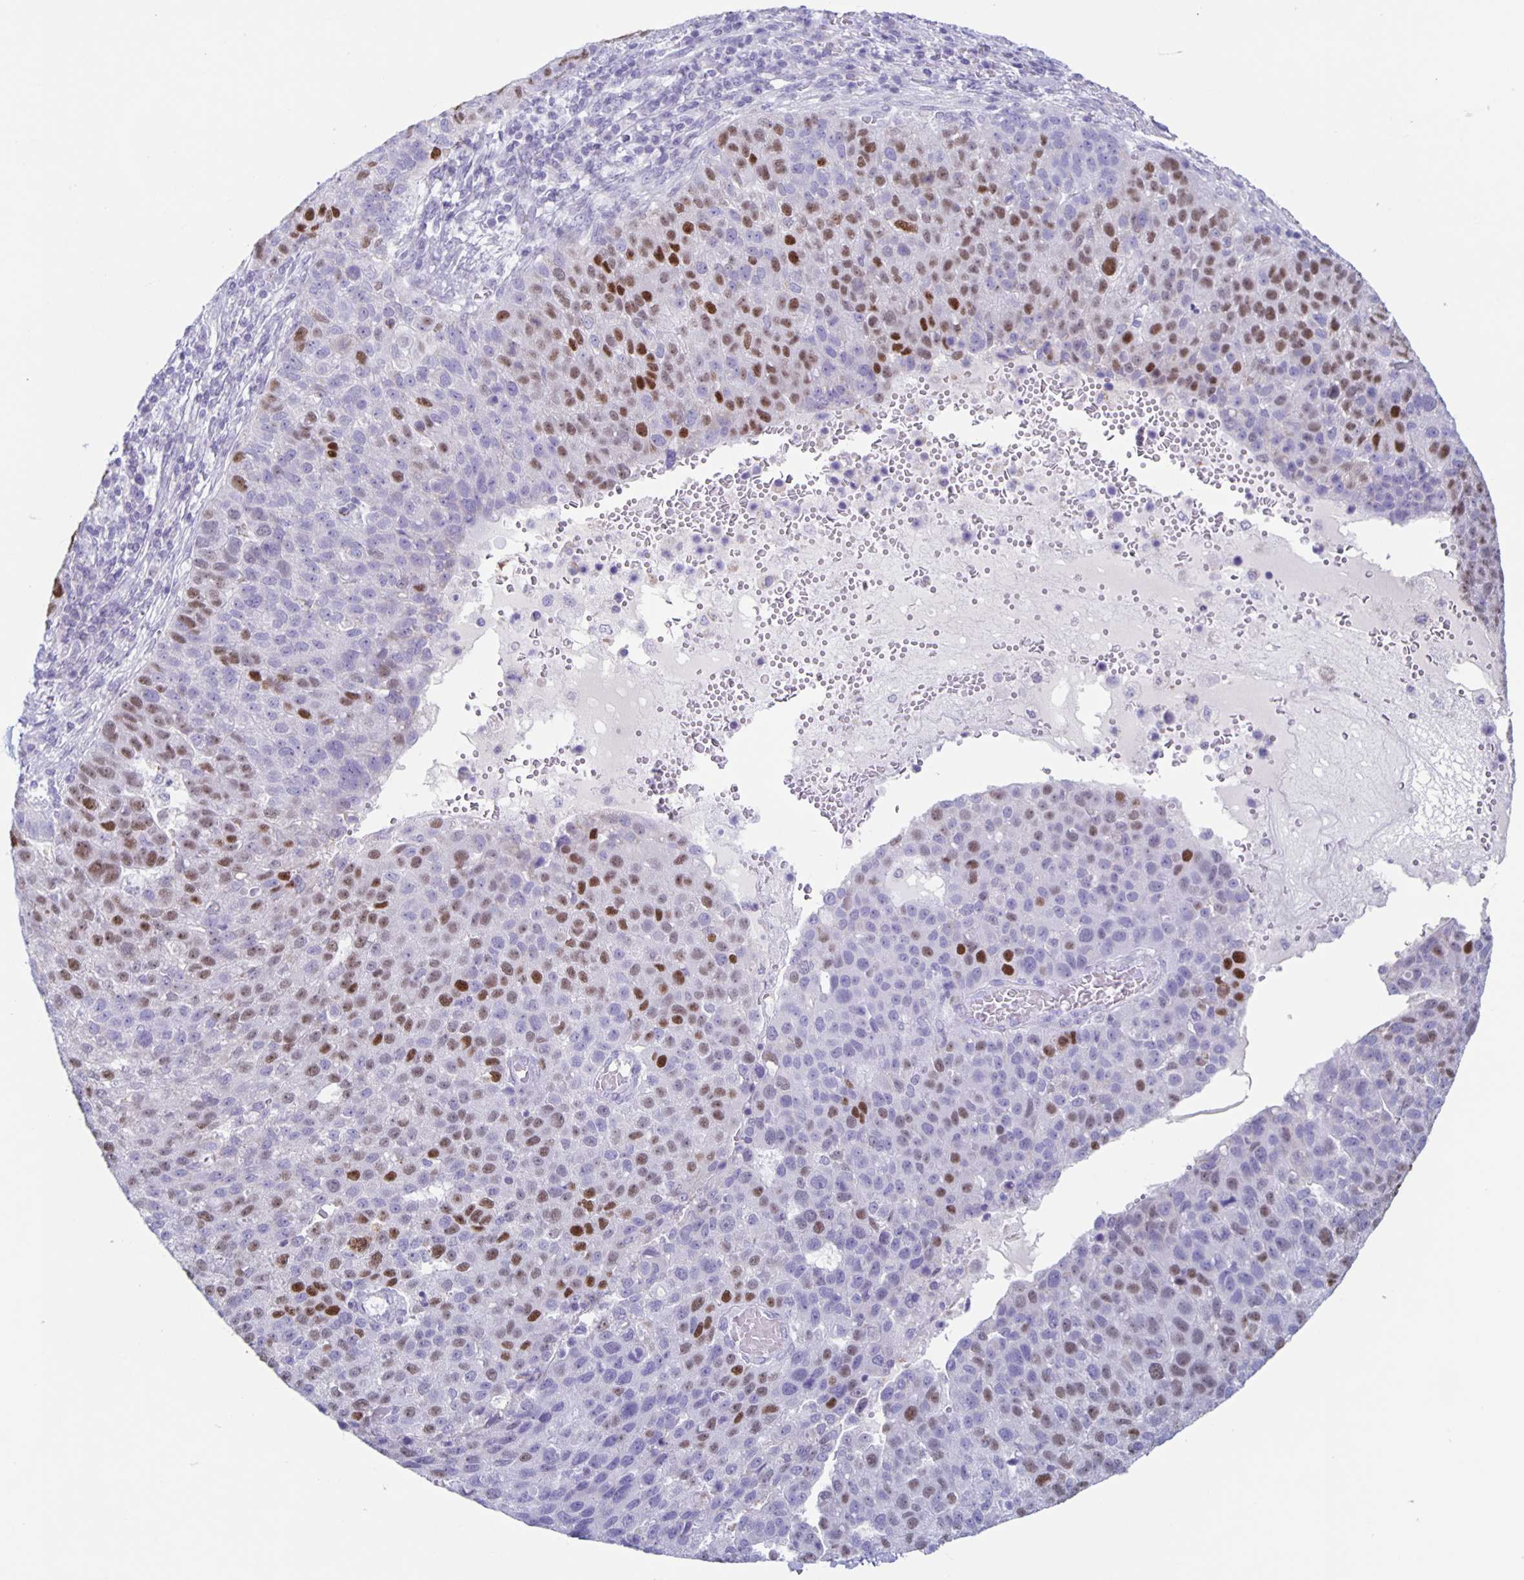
{"staining": {"intensity": "moderate", "quantity": "25%-75%", "location": "nuclear"}, "tissue": "pancreatic cancer", "cell_type": "Tumor cells", "image_type": "cancer", "snomed": [{"axis": "morphology", "description": "Adenocarcinoma, NOS"}, {"axis": "topography", "description": "Pancreas"}], "caption": "Protein positivity by immunohistochemistry (IHC) displays moderate nuclear expression in about 25%-75% of tumor cells in pancreatic adenocarcinoma.", "gene": "CT45A5", "patient": {"sex": "female", "age": 61}}